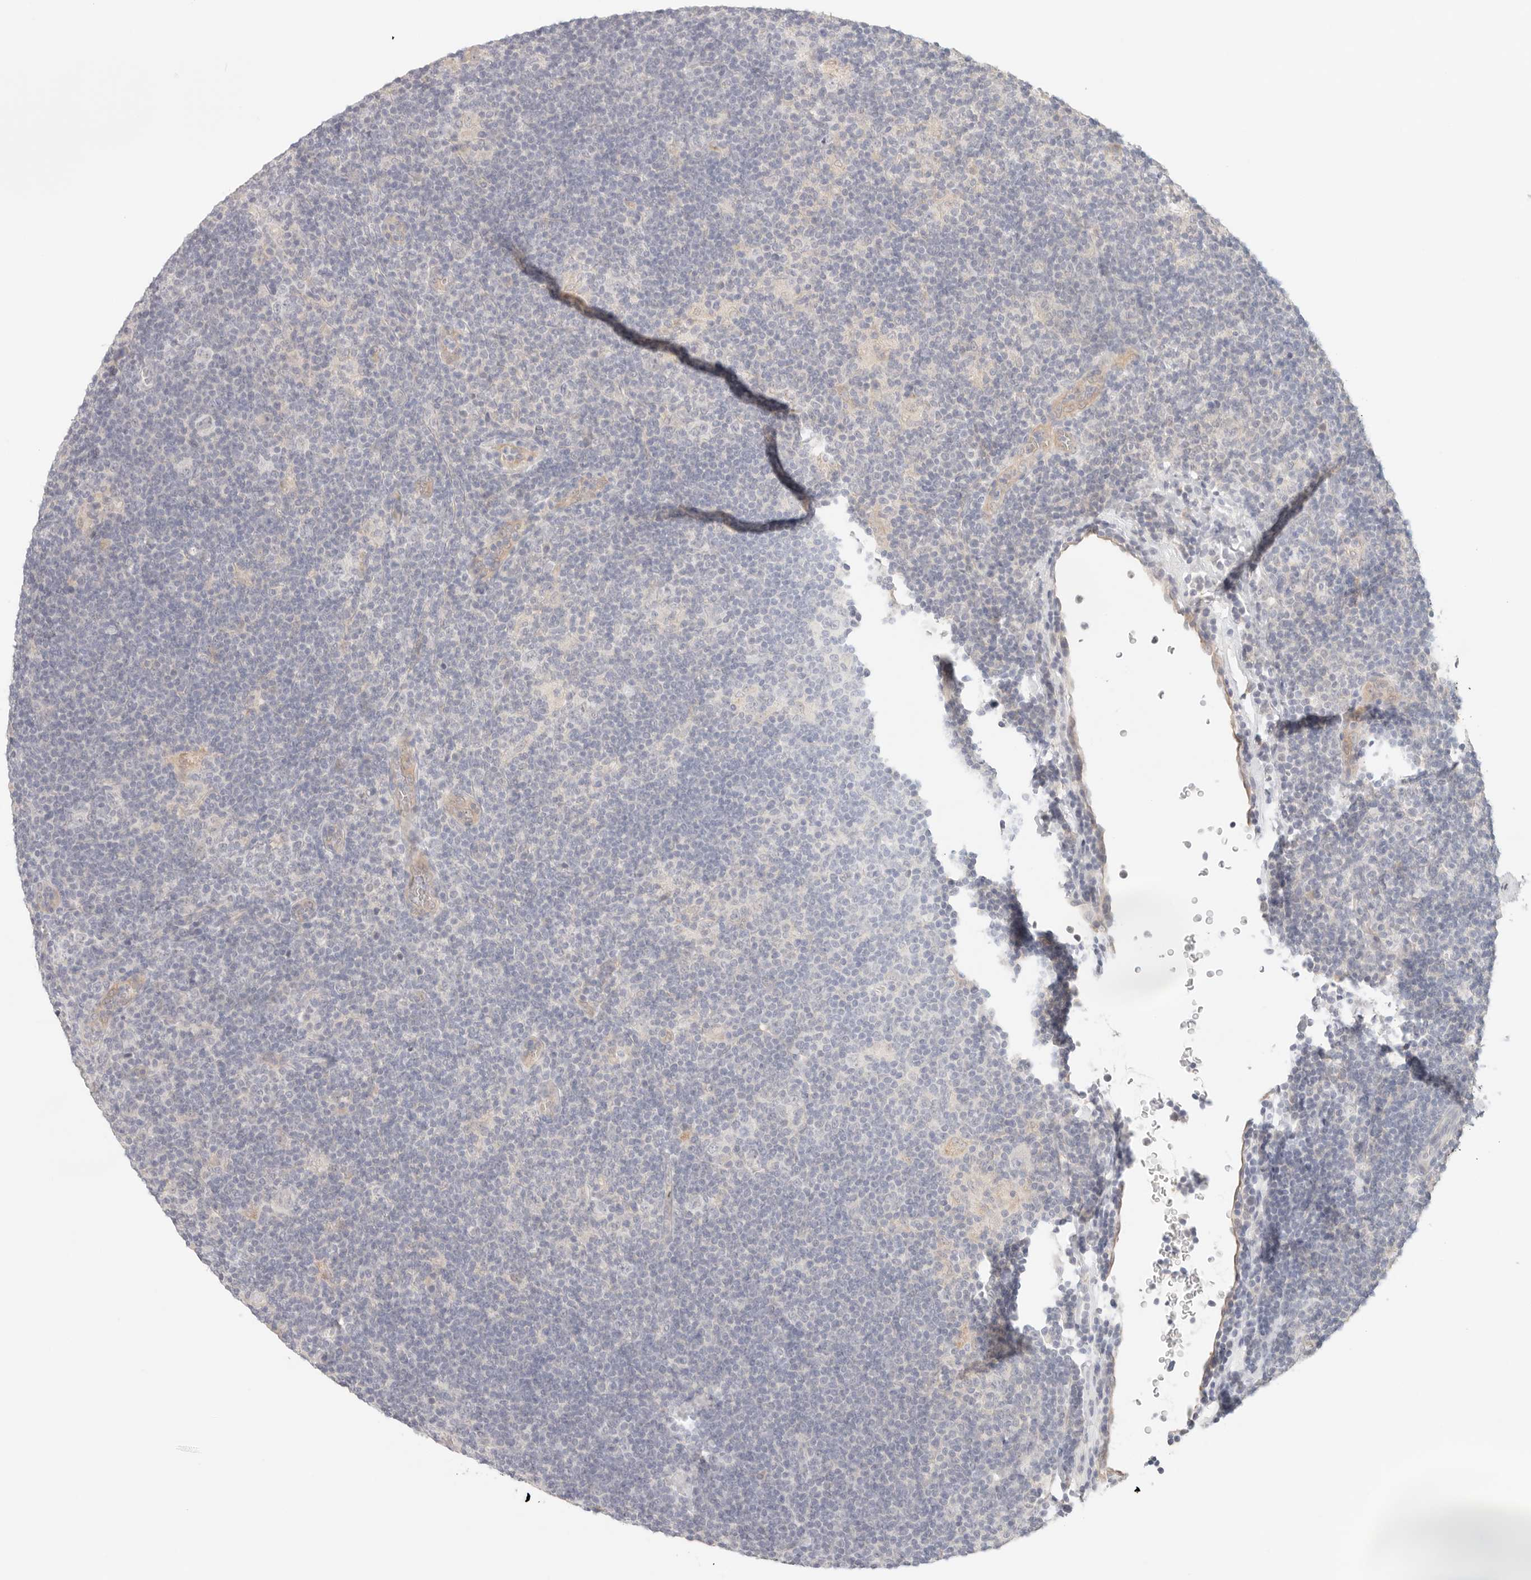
{"staining": {"intensity": "negative", "quantity": "none", "location": "none"}, "tissue": "lymphoma", "cell_type": "Tumor cells", "image_type": "cancer", "snomed": [{"axis": "morphology", "description": "Hodgkin's disease, NOS"}, {"axis": "topography", "description": "Lymph node"}], "caption": "Lymphoma was stained to show a protein in brown. There is no significant expression in tumor cells.", "gene": "SPHK1", "patient": {"sex": "female", "age": 57}}